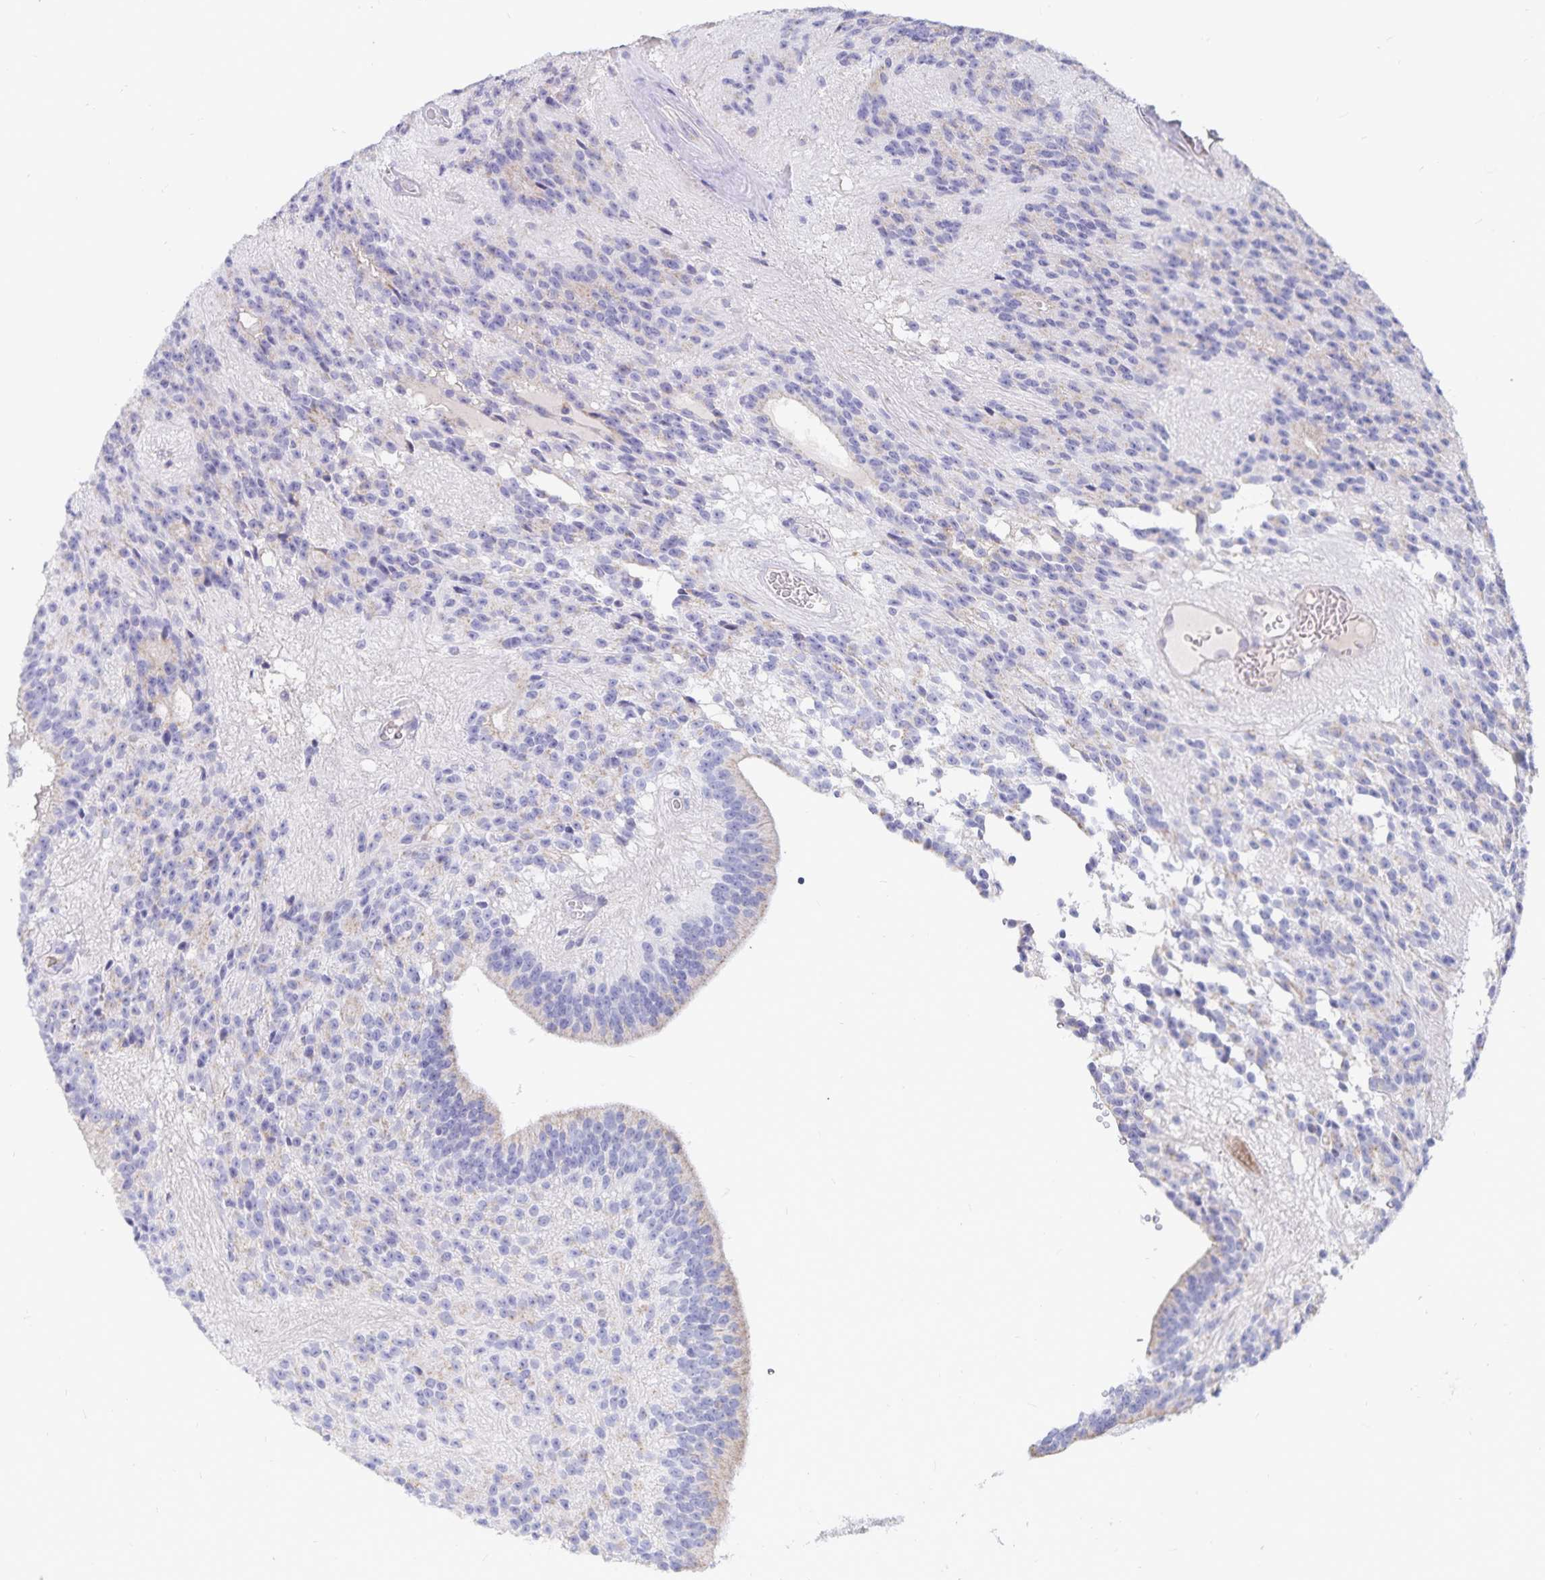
{"staining": {"intensity": "negative", "quantity": "none", "location": "none"}, "tissue": "glioma", "cell_type": "Tumor cells", "image_type": "cancer", "snomed": [{"axis": "morphology", "description": "Glioma, malignant, Low grade"}, {"axis": "topography", "description": "Brain"}], "caption": "DAB immunohistochemical staining of malignant glioma (low-grade) shows no significant staining in tumor cells.", "gene": "PKHD1", "patient": {"sex": "male", "age": 31}}